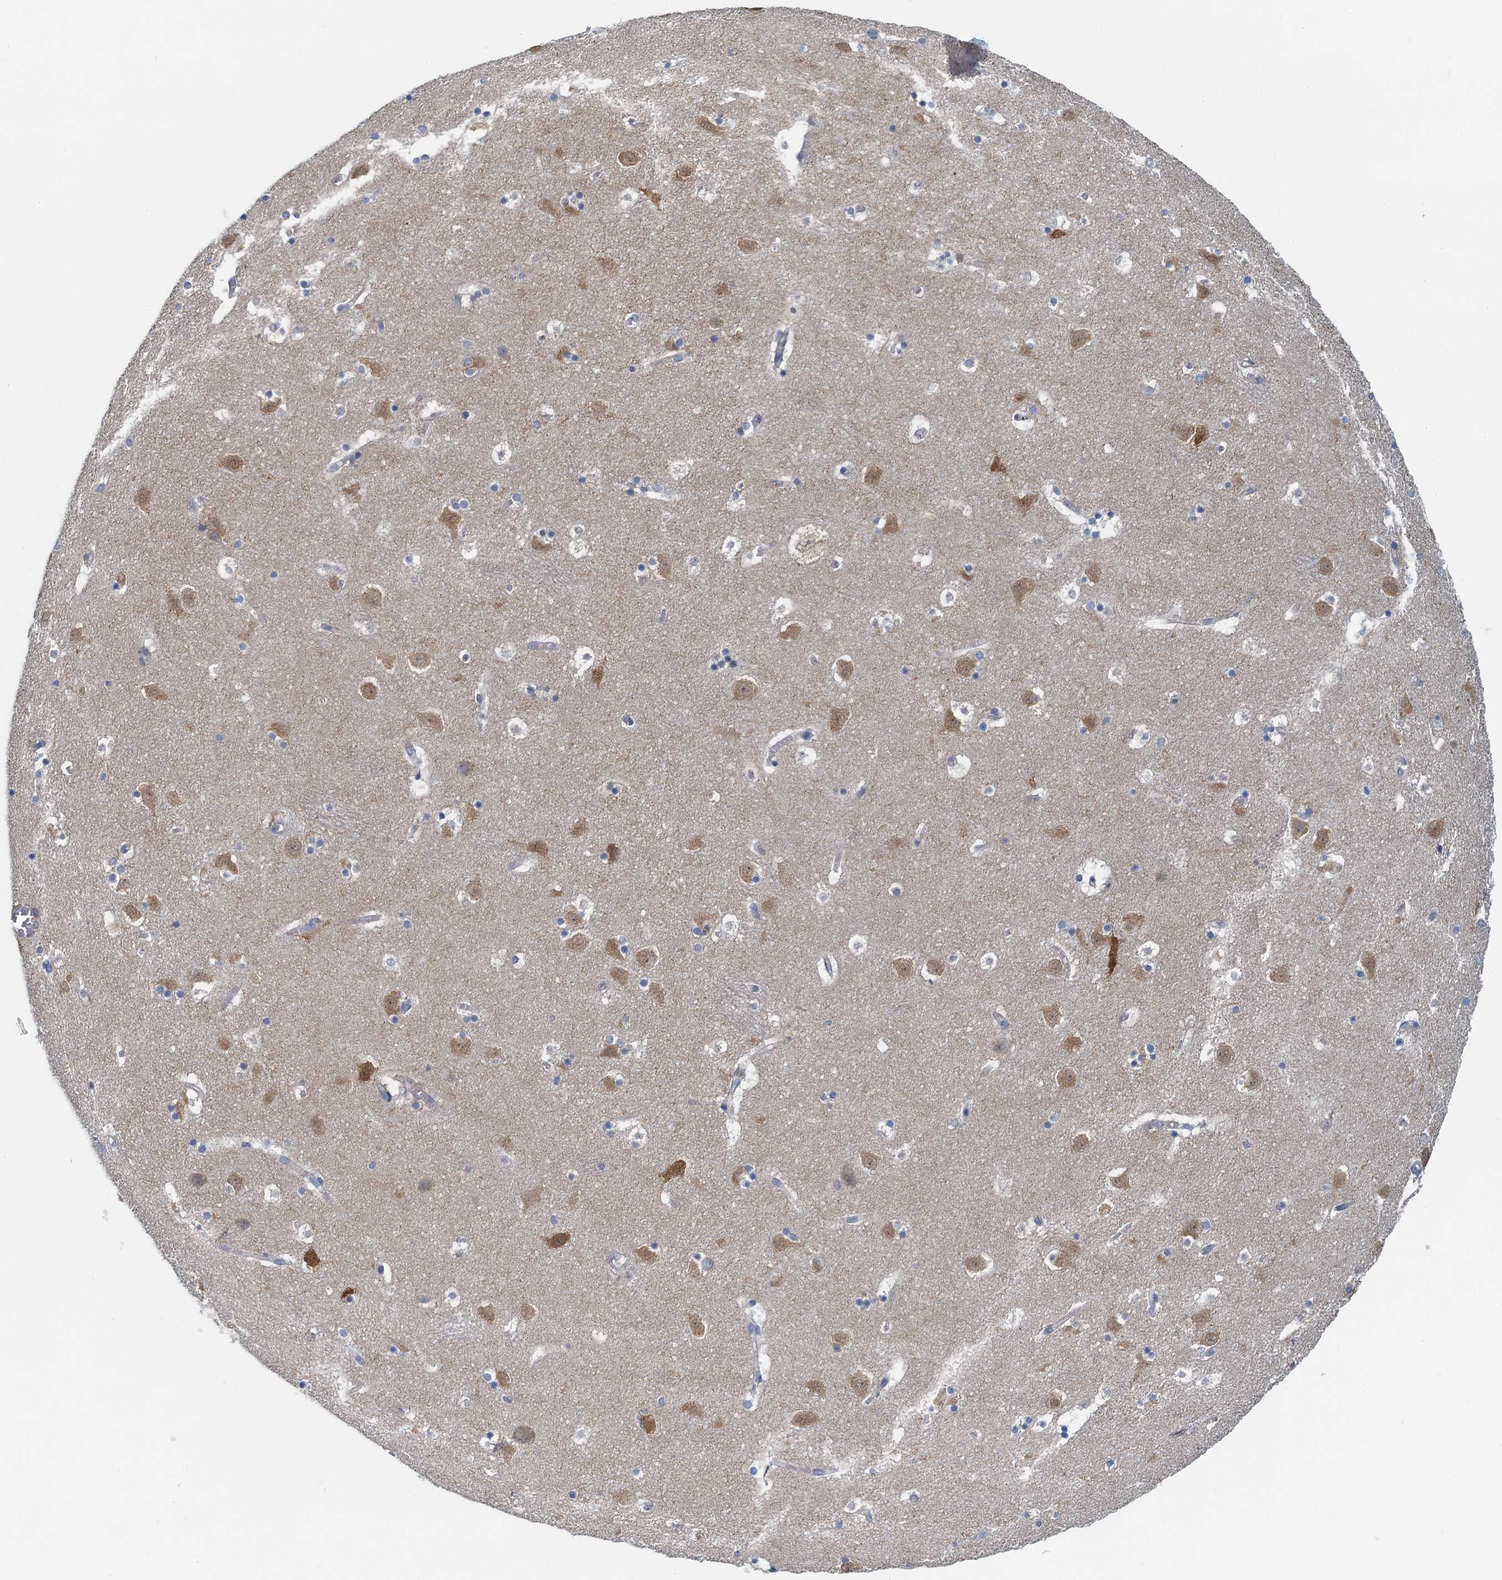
{"staining": {"intensity": "negative", "quantity": "none", "location": "none"}, "tissue": "caudate", "cell_type": "Glial cells", "image_type": "normal", "snomed": [{"axis": "morphology", "description": "Normal tissue, NOS"}, {"axis": "topography", "description": "Lateral ventricle wall"}], "caption": "Immunohistochemical staining of benign human caudate exhibits no significant staining in glial cells. (Brightfield microscopy of DAB (3,3'-diaminobenzidine) immunohistochemistry (IHC) at high magnification).", "gene": "MYDGF", "patient": {"sex": "male", "age": 45}}